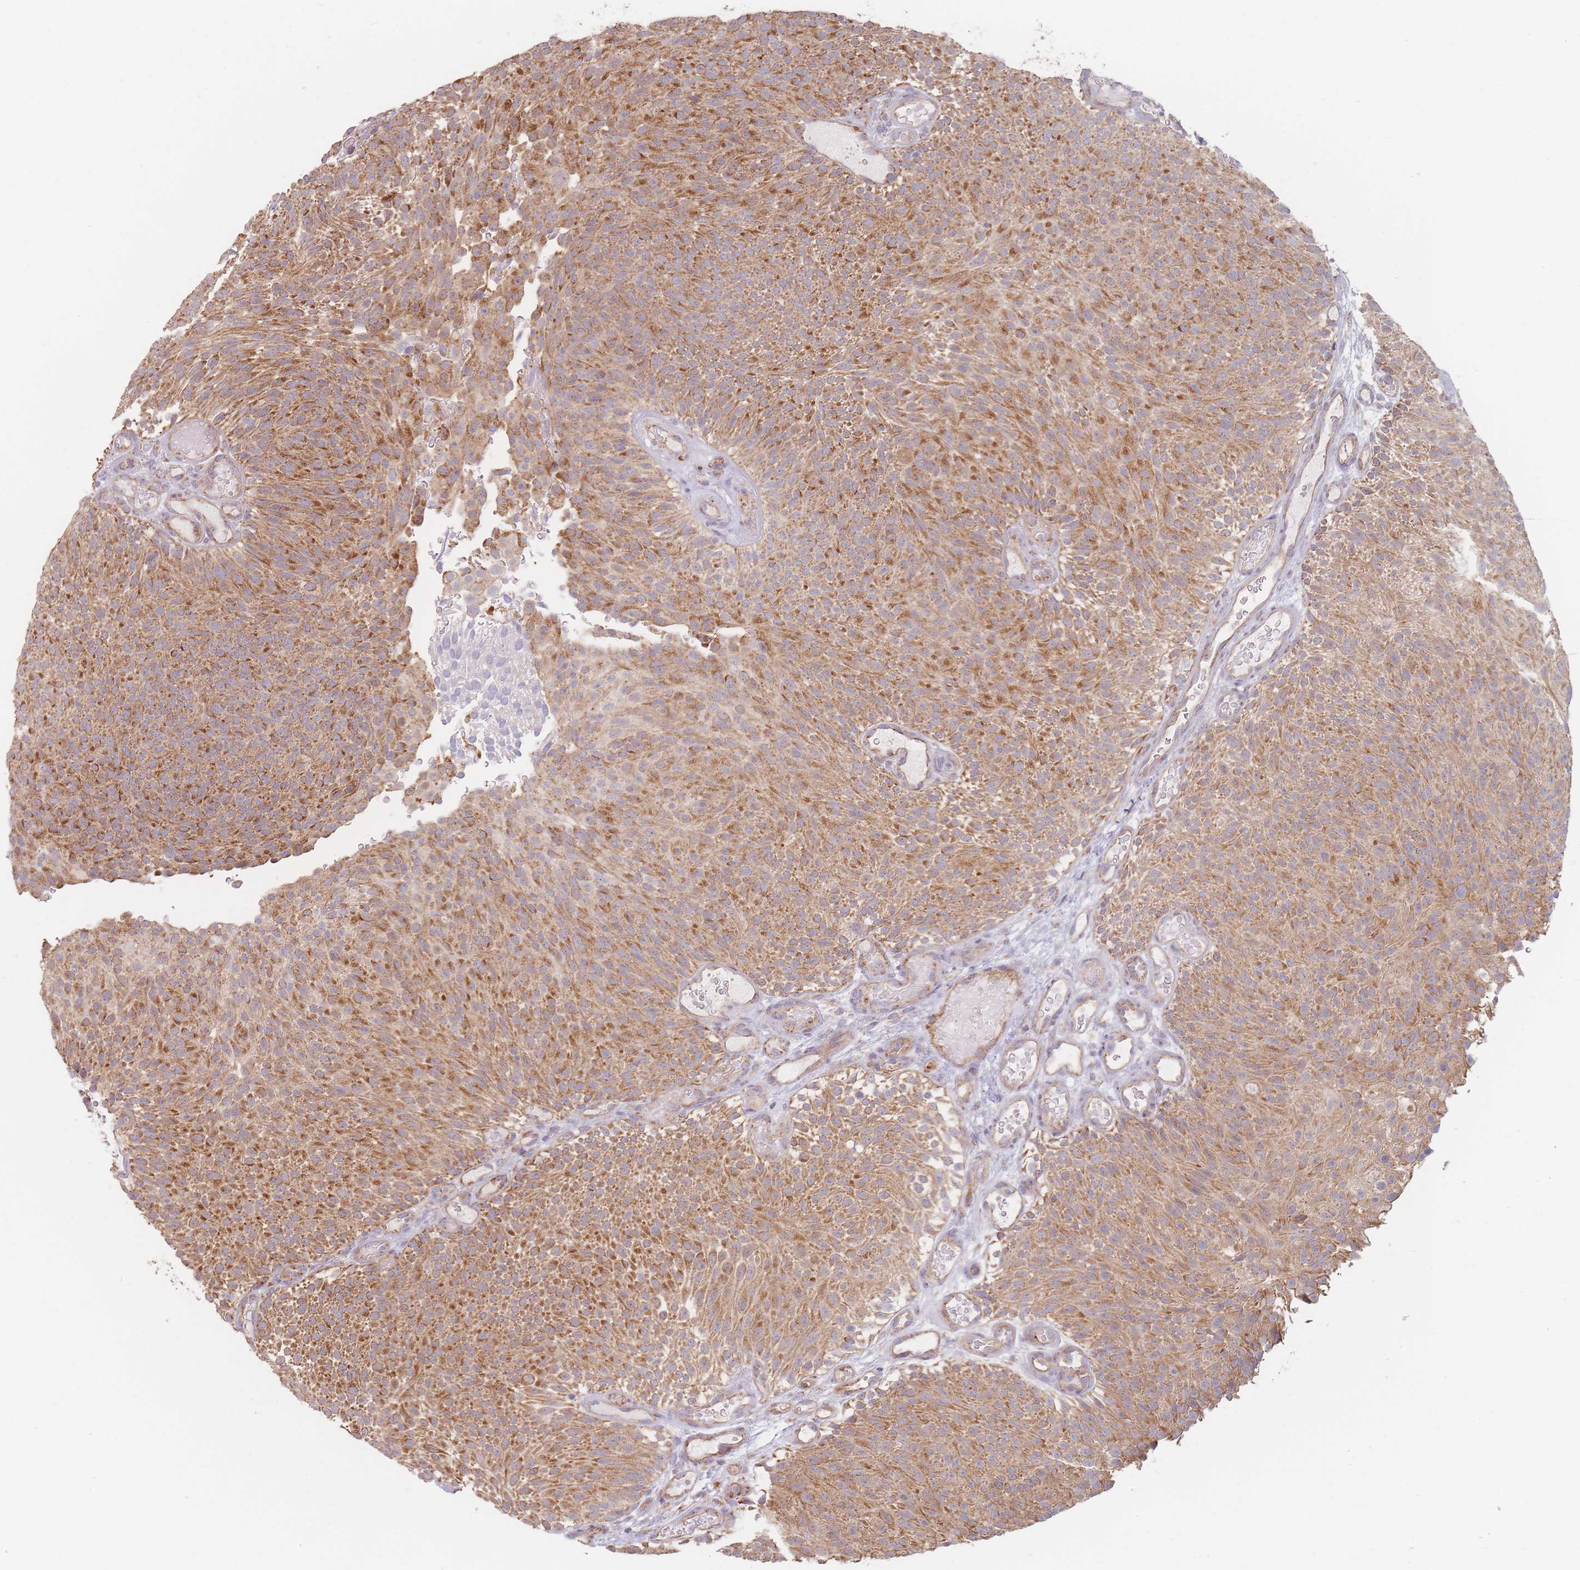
{"staining": {"intensity": "moderate", "quantity": ">75%", "location": "cytoplasmic/membranous"}, "tissue": "urothelial cancer", "cell_type": "Tumor cells", "image_type": "cancer", "snomed": [{"axis": "morphology", "description": "Urothelial carcinoma, Low grade"}, {"axis": "topography", "description": "Urinary bladder"}], "caption": "This photomicrograph displays immunohistochemistry staining of urothelial carcinoma (low-grade), with medium moderate cytoplasmic/membranous positivity in about >75% of tumor cells.", "gene": "ESRP2", "patient": {"sex": "male", "age": 78}}